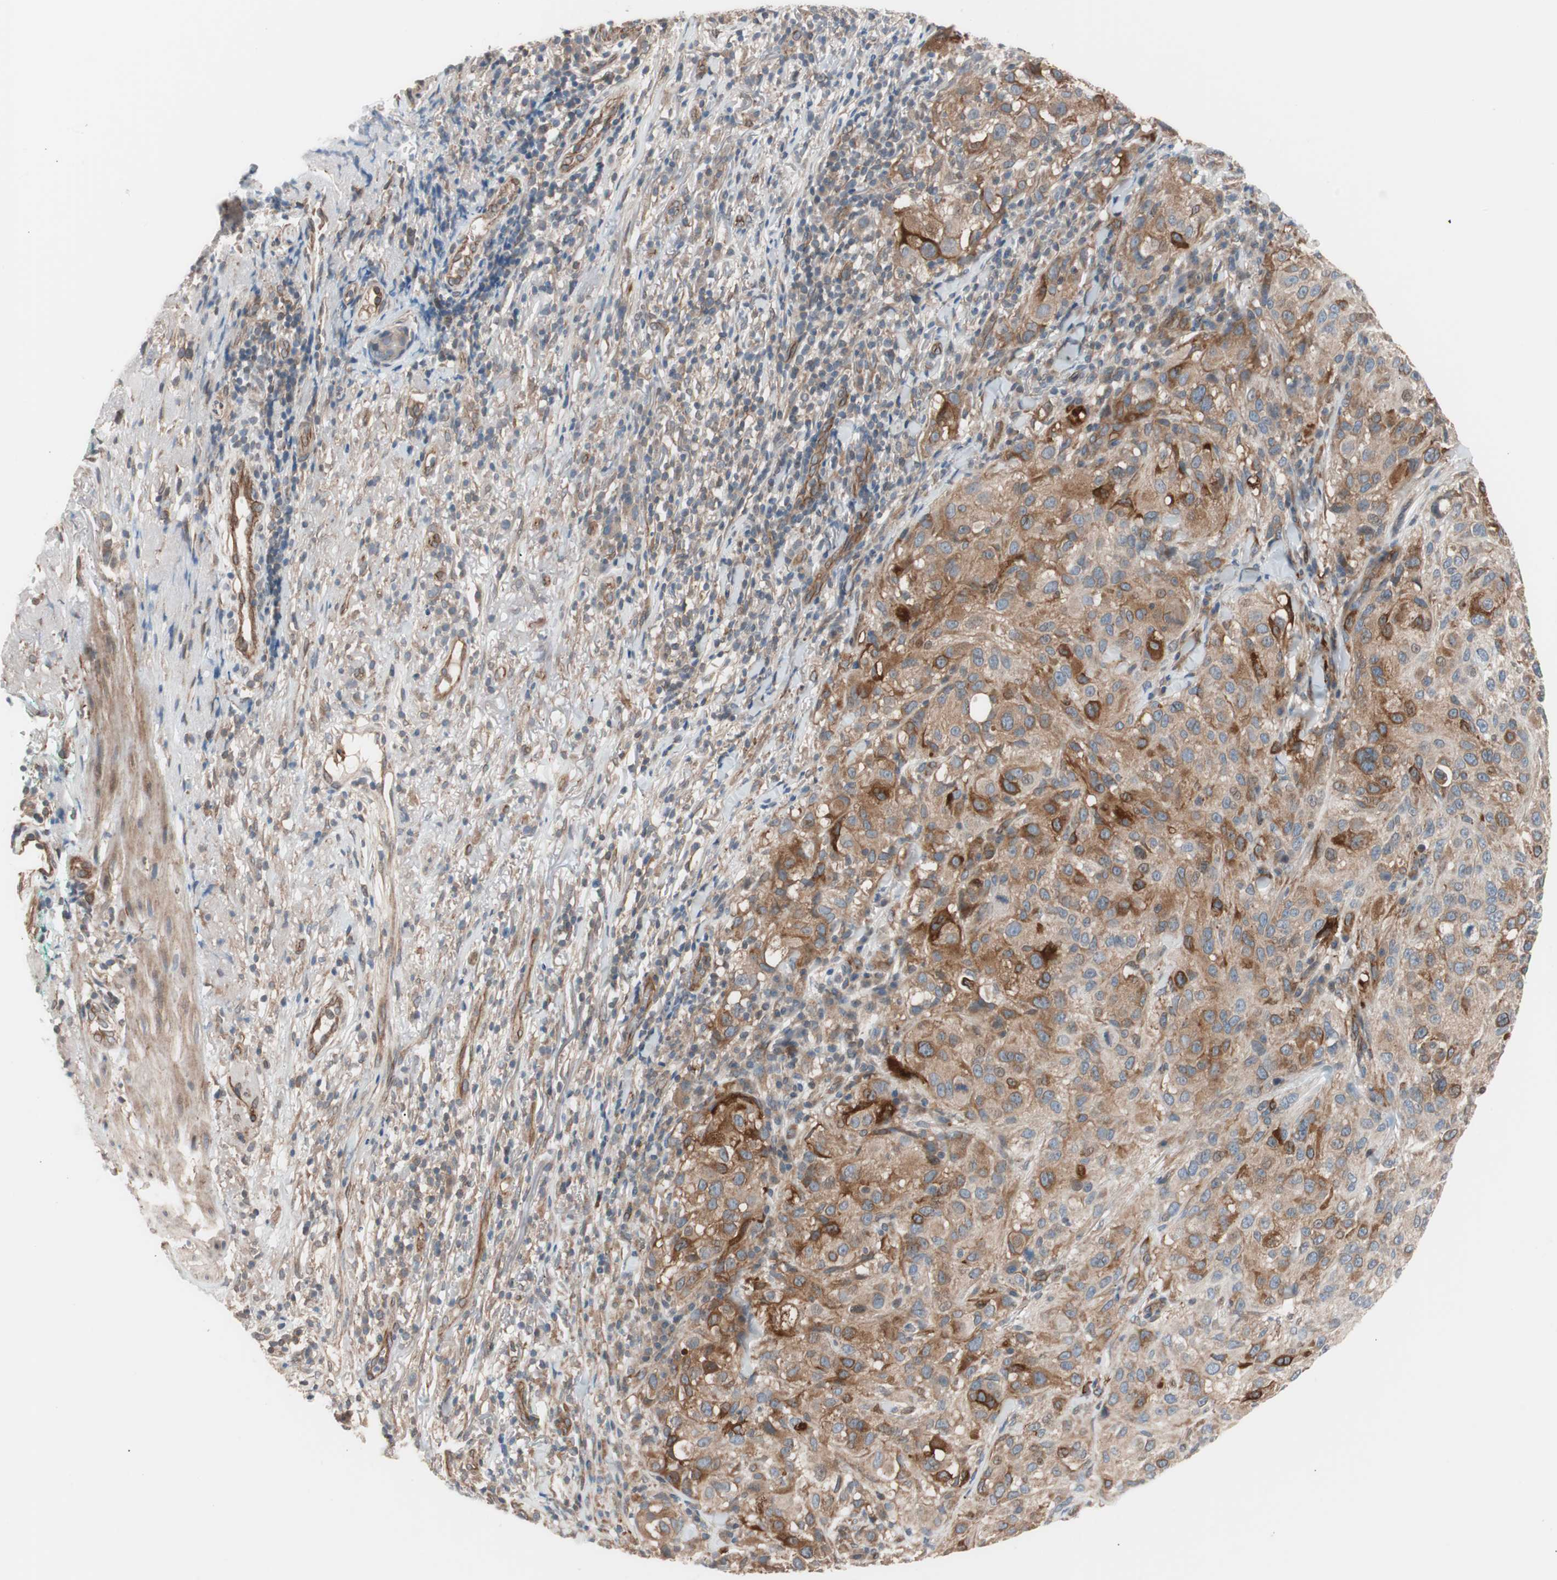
{"staining": {"intensity": "moderate", "quantity": "25%-75%", "location": "cytoplasmic/membranous"}, "tissue": "melanoma", "cell_type": "Tumor cells", "image_type": "cancer", "snomed": [{"axis": "morphology", "description": "Necrosis, NOS"}, {"axis": "morphology", "description": "Malignant melanoma, NOS"}, {"axis": "topography", "description": "Skin"}], "caption": "Malignant melanoma stained with a brown dye demonstrates moderate cytoplasmic/membranous positive staining in about 25%-75% of tumor cells.", "gene": "SMG1", "patient": {"sex": "female", "age": 87}}